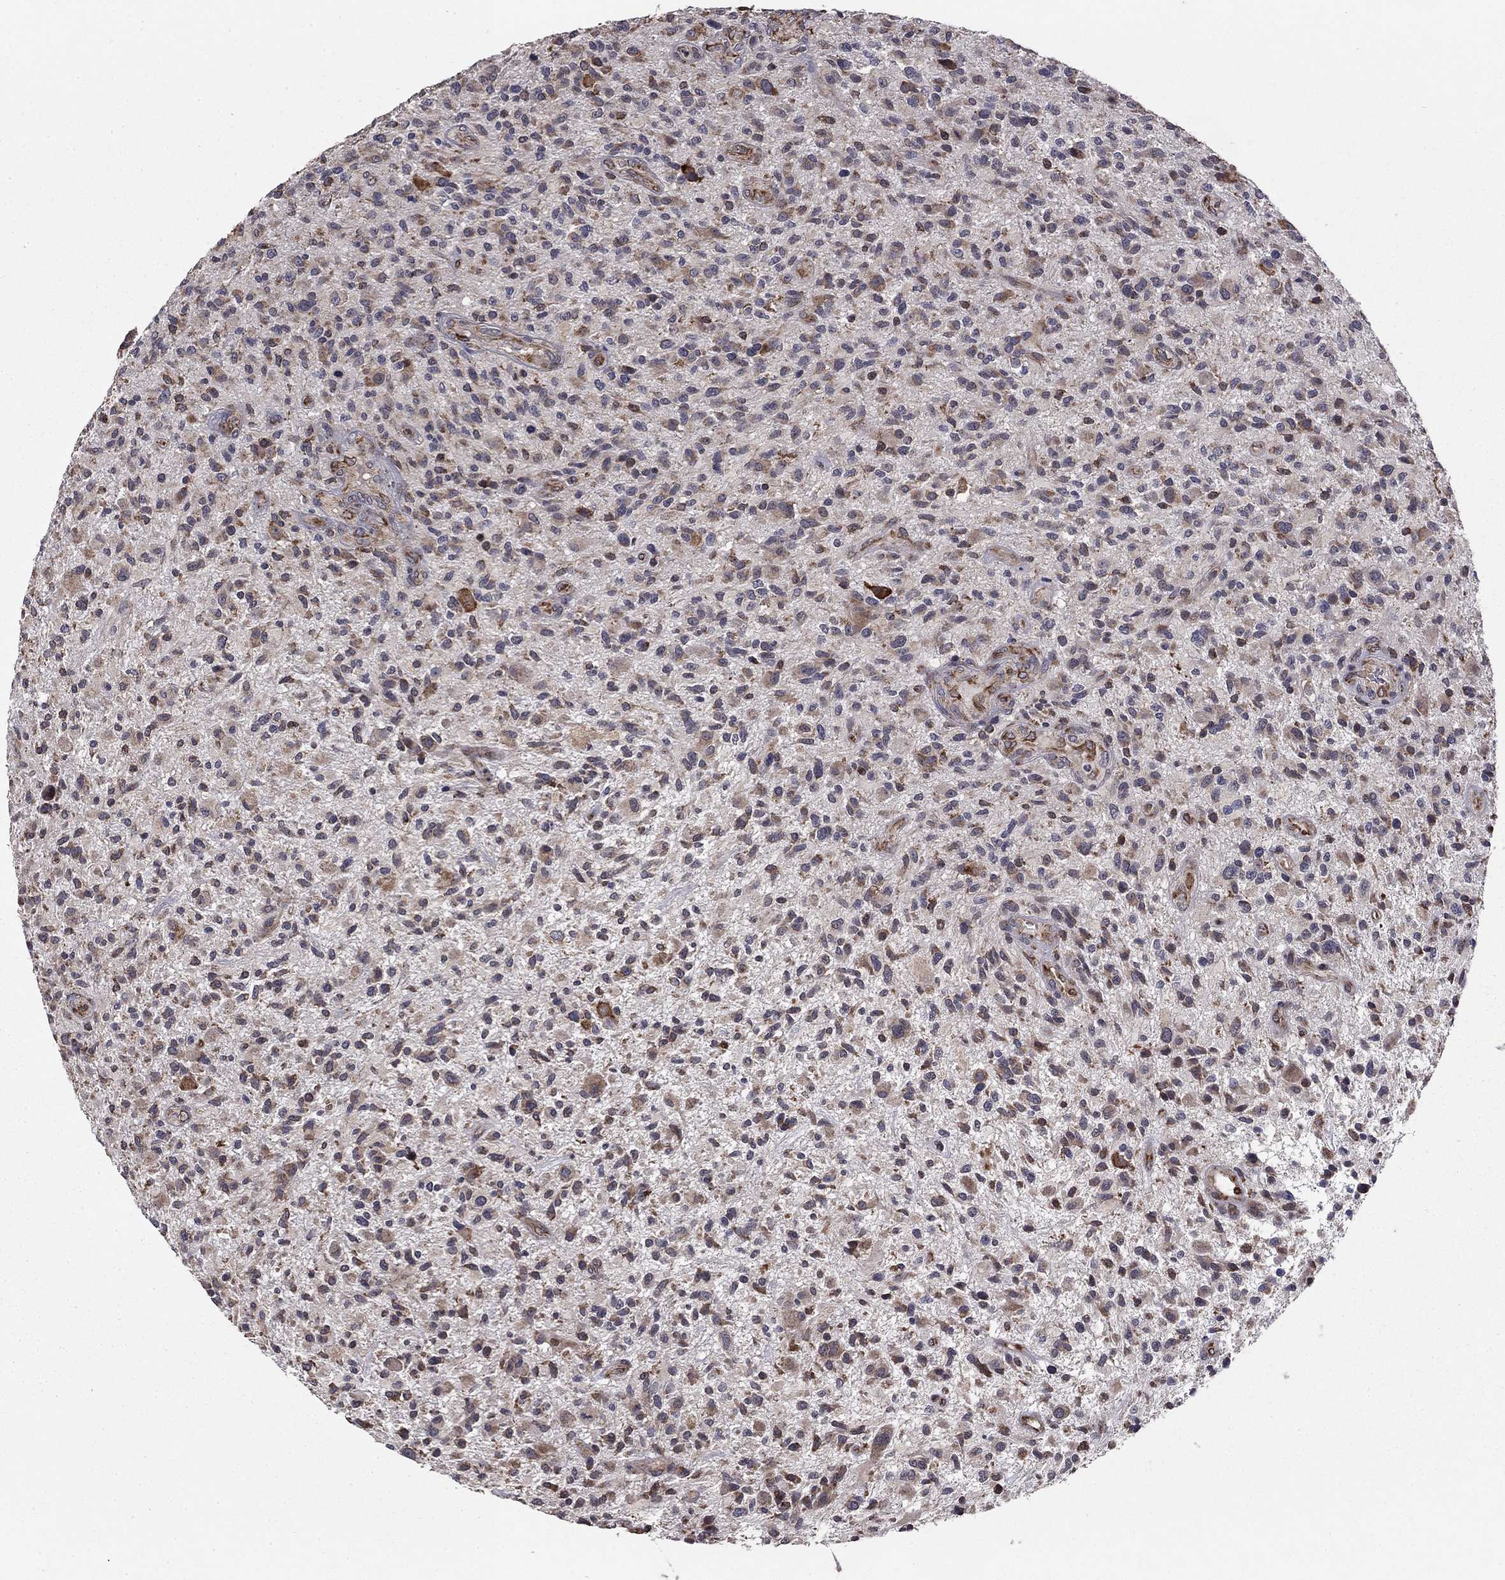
{"staining": {"intensity": "weak", "quantity": "<25%", "location": "cytoplasmic/membranous"}, "tissue": "glioma", "cell_type": "Tumor cells", "image_type": "cancer", "snomed": [{"axis": "morphology", "description": "Glioma, malignant, High grade"}, {"axis": "topography", "description": "Brain"}], "caption": "Photomicrograph shows no protein expression in tumor cells of glioma tissue.", "gene": "NKIRAS1", "patient": {"sex": "male", "age": 47}}